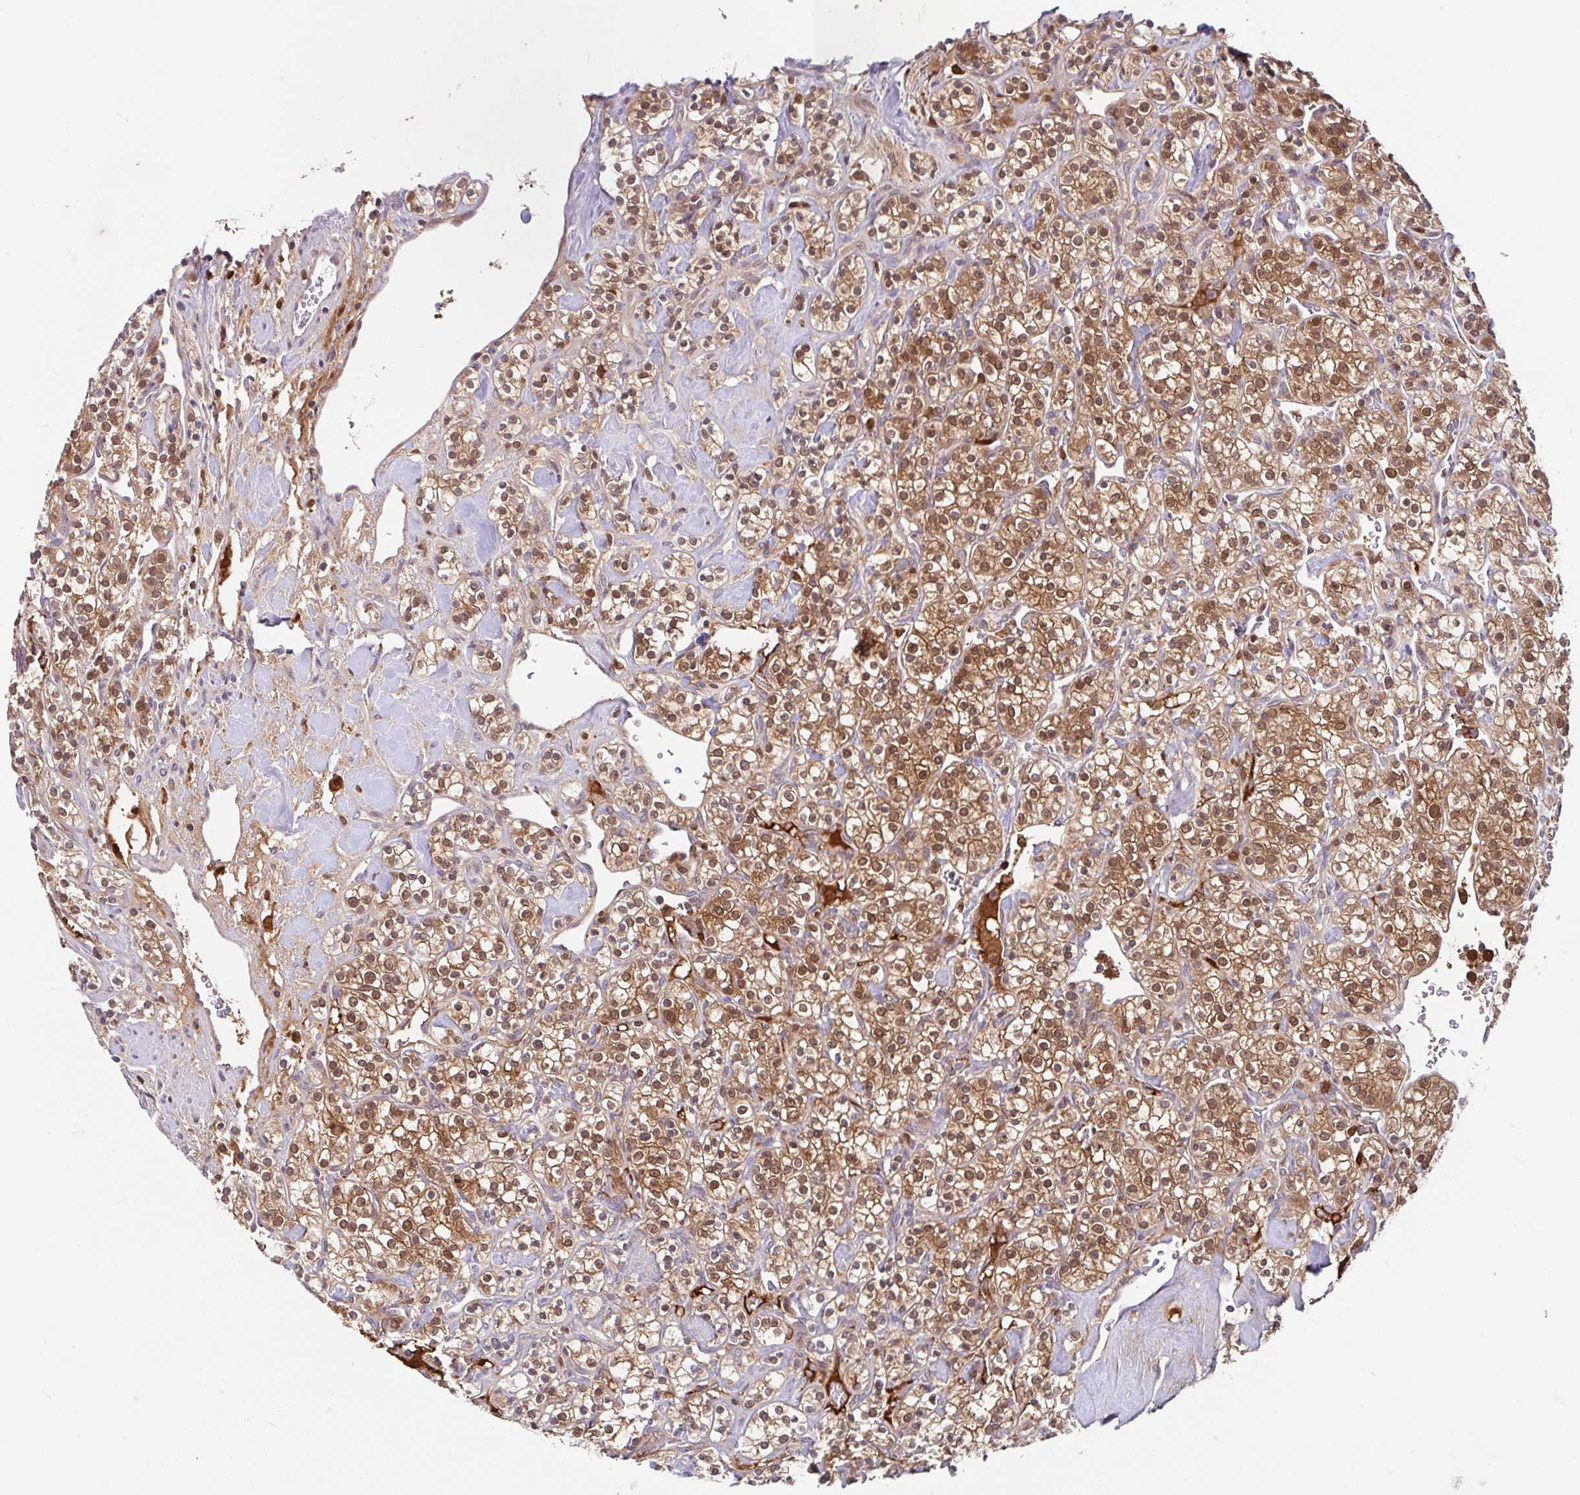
{"staining": {"intensity": "moderate", "quantity": ">75%", "location": "cytoplasmic/membranous,nuclear"}, "tissue": "renal cancer", "cell_type": "Tumor cells", "image_type": "cancer", "snomed": [{"axis": "morphology", "description": "Adenocarcinoma, NOS"}, {"axis": "topography", "description": "Kidney"}], "caption": "Brown immunohistochemical staining in human renal adenocarcinoma reveals moderate cytoplasmic/membranous and nuclear staining in about >75% of tumor cells.", "gene": "BLVRA", "patient": {"sex": "male", "age": 77}}